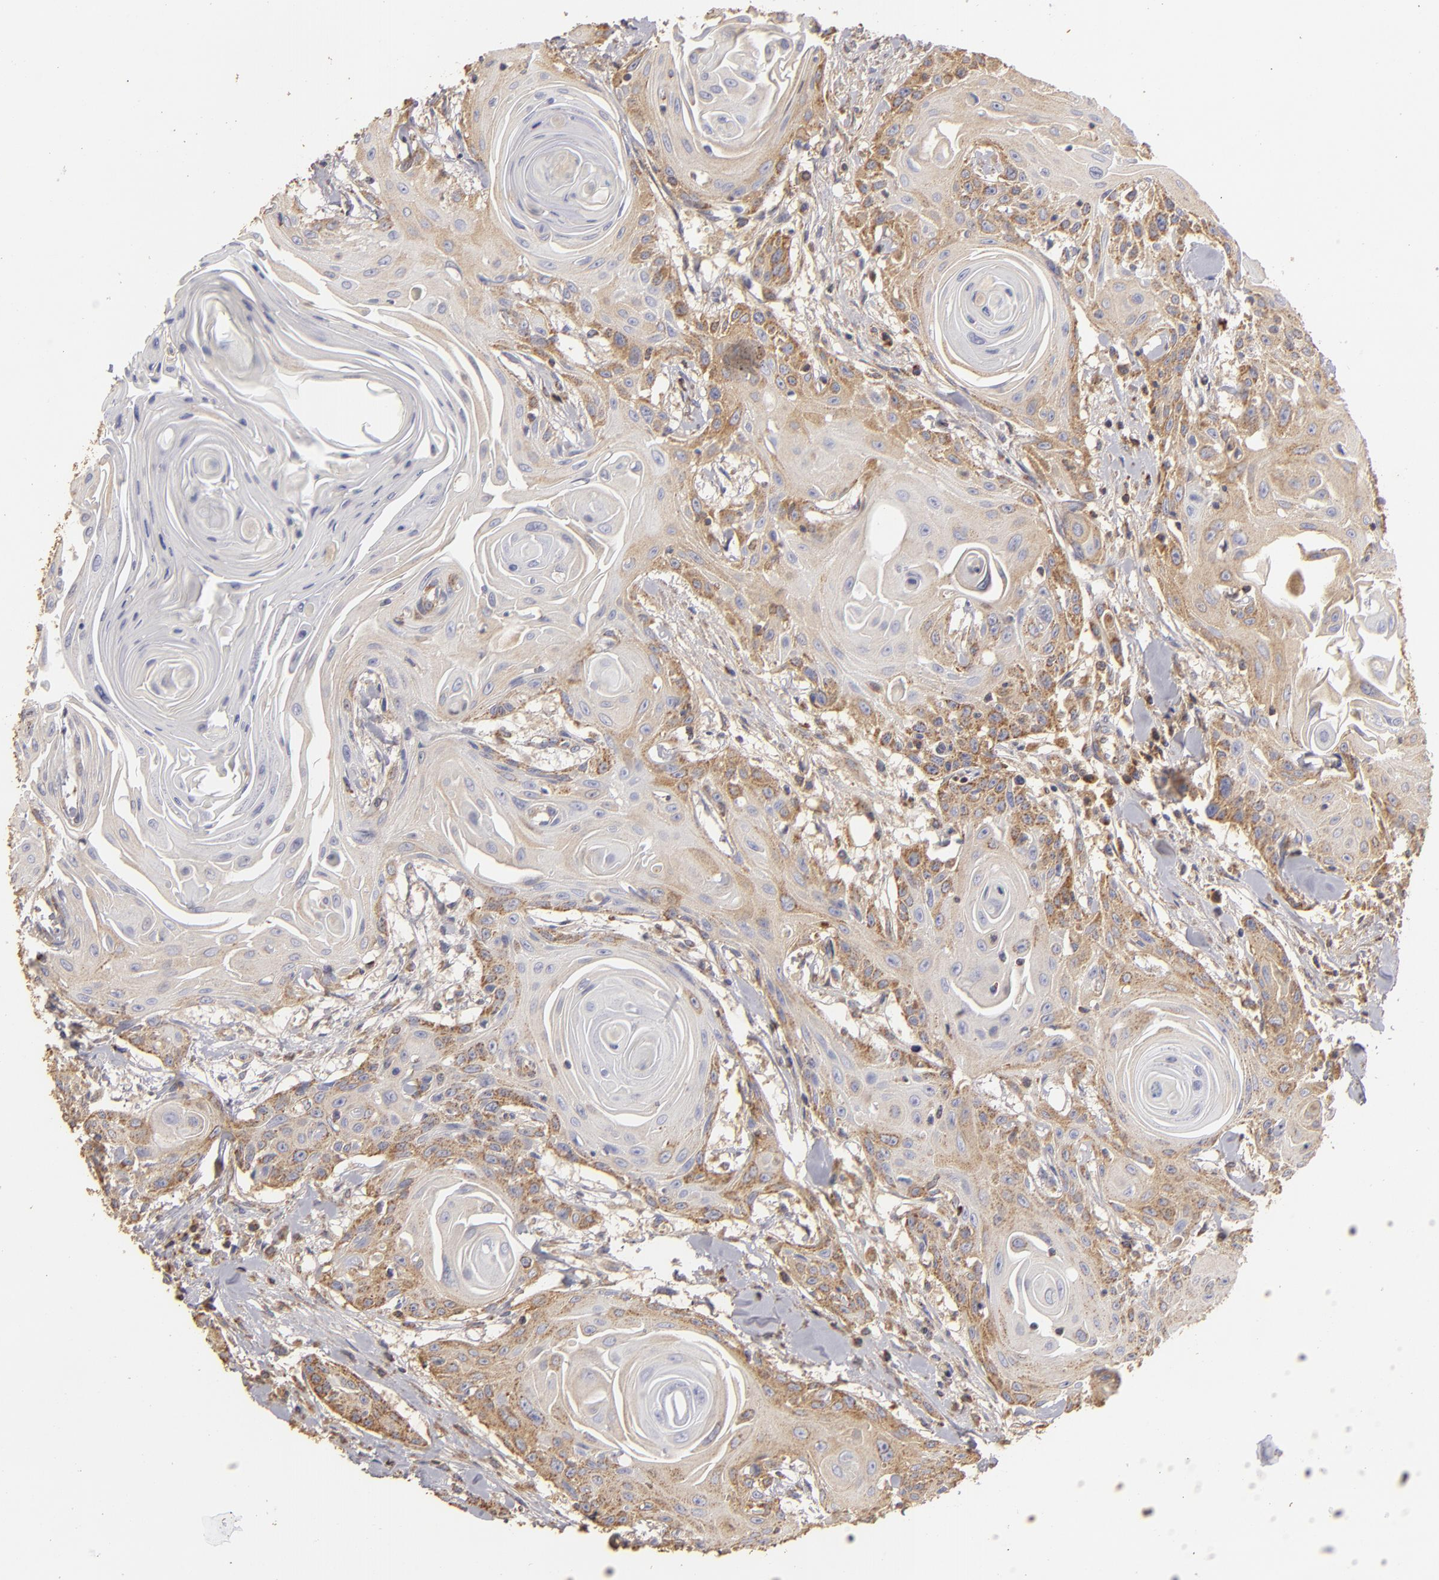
{"staining": {"intensity": "strong", "quantity": ">75%", "location": "cytoplasmic/membranous"}, "tissue": "head and neck cancer", "cell_type": "Tumor cells", "image_type": "cancer", "snomed": [{"axis": "morphology", "description": "Squamous cell carcinoma, NOS"}, {"axis": "morphology", "description": "Squamous cell carcinoma, metastatic, NOS"}, {"axis": "topography", "description": "Lymph node"}, {"axis": "topography", "description": "Salivary gland"}, {"axis": "topography", "description": "Head-Neck"}], "caption": "Squamous cell carcinoma (head and neck) tissue demonstrates strong cytoplasmic/membranous staining in about >75% of tumor cells, visualized by immunohistochemistry. (DAB (3,3'-diaminobenzidine) = brown stain, brightfield microscopy at high magnification).", "gene": "CFB", "patient": {"sex": "female", "age": 74}}